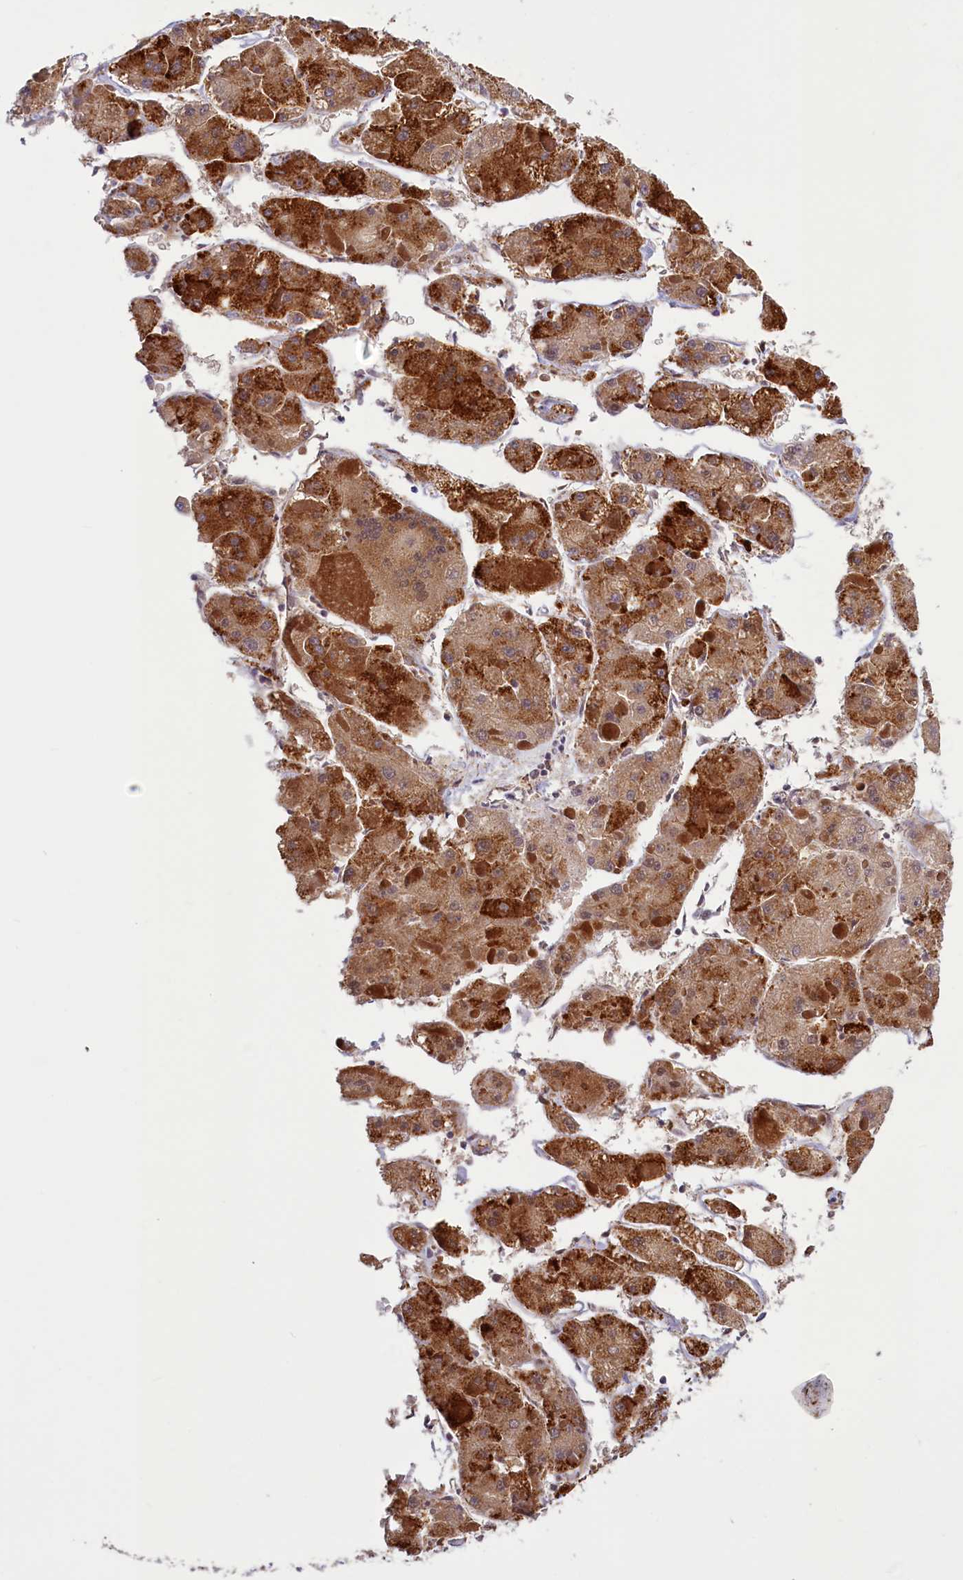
{"staining": {"intensity": "strong", "quantity": "25%-75%", "location": "cytoplasmic/membranous"}, "tissue": "liver cancer", "cell_type": "Tumor cells", "image_type": "cancer", "snomed": [{"axis": "morphology", "description": "Carcinoma, Hepatocellular, NOS"}, {"axis": "topography", "description": "Liver"}], "caption": "Immunohistochemistry (IHC) micrograph of liver hepatocellular carcinoma stained for a protein (brown), which reveals high levels of strong cytoplasmic/membranous expression in about 25%-75% of tumor cells.", "gene": "DYNC2H1", "patient": {"sex": "female", "age": 73}}